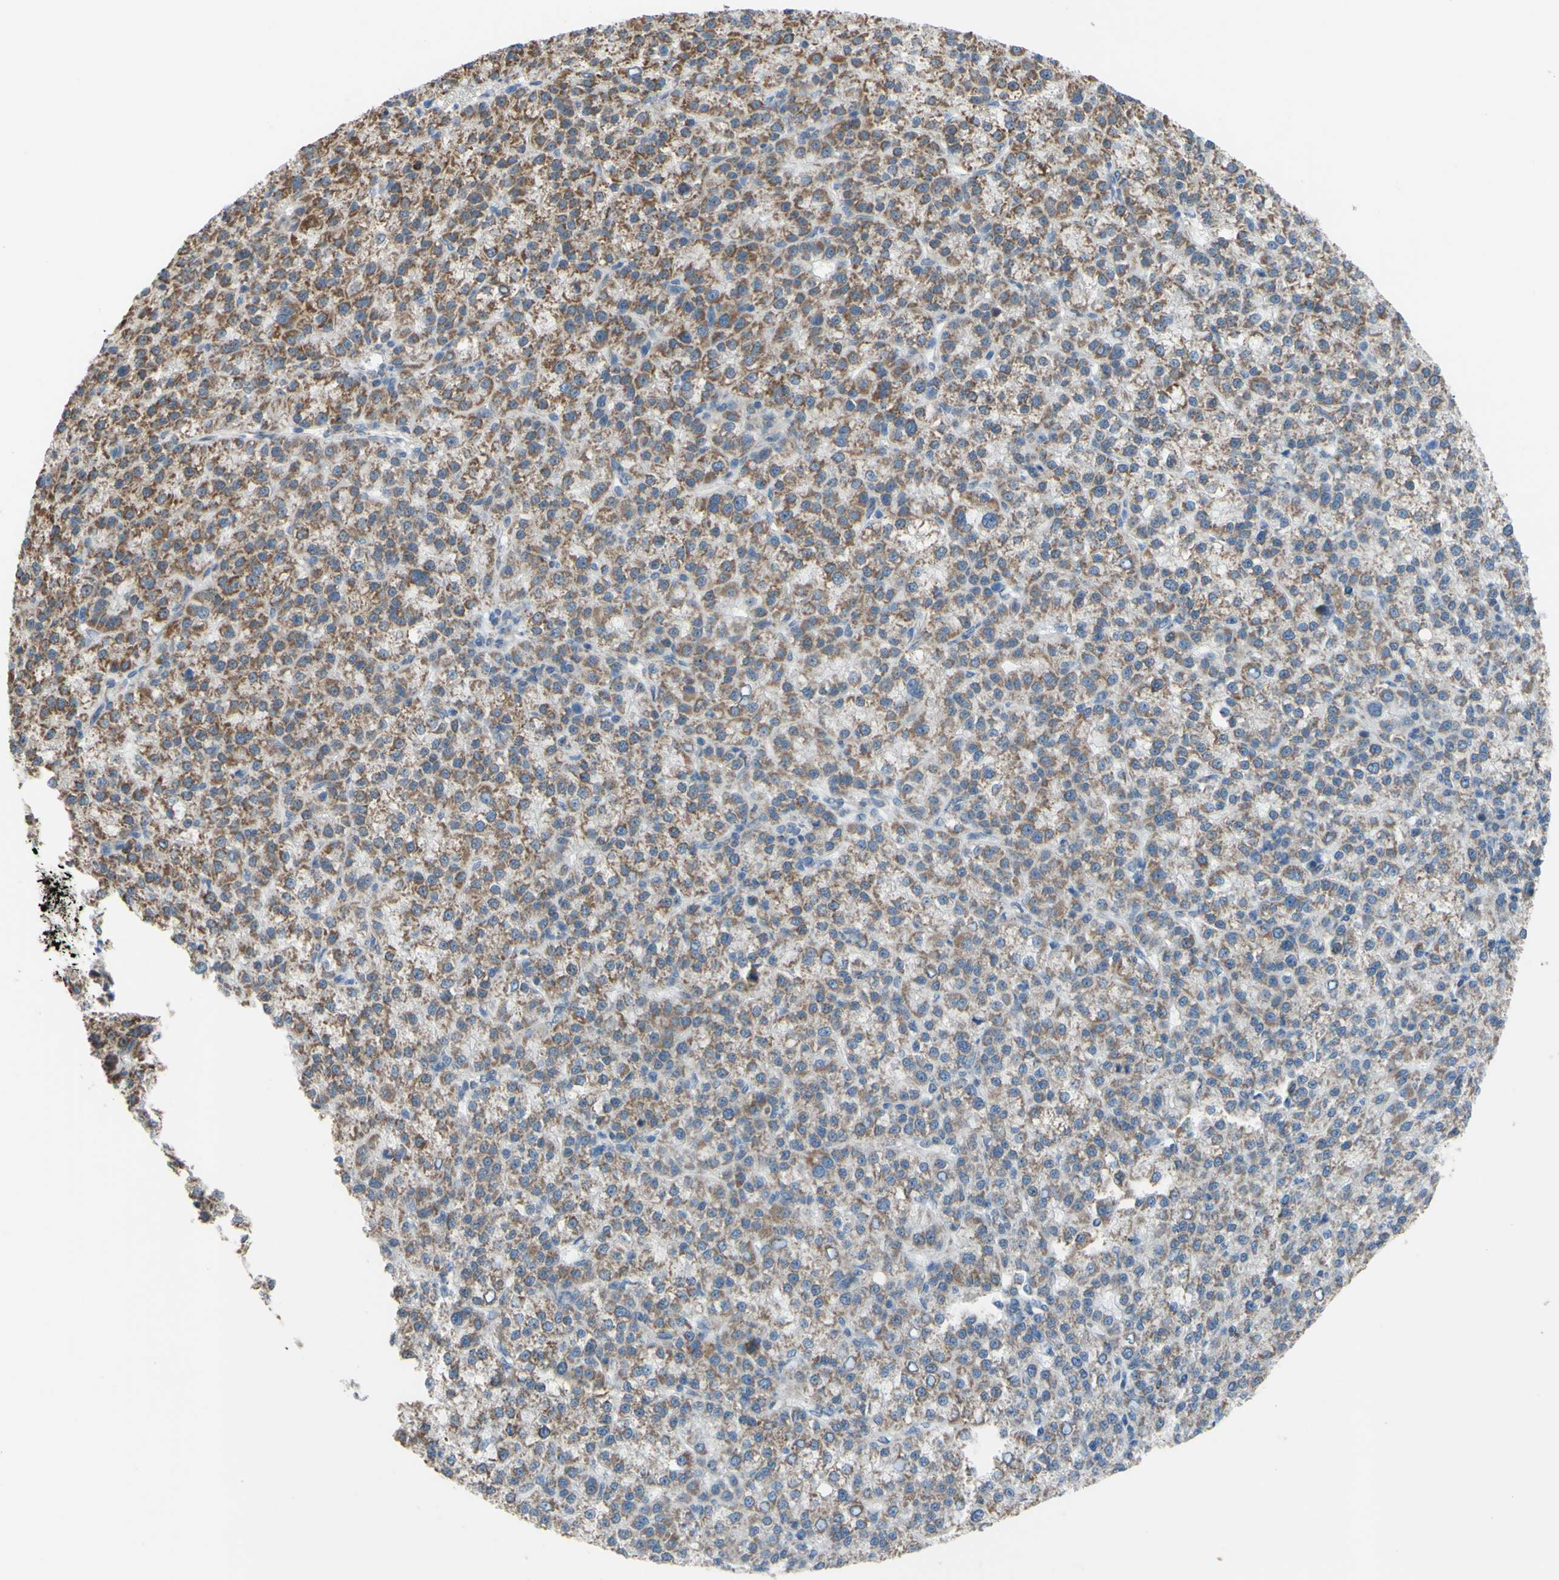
{"staining": {"intensity": "weak", "quantity": "25%-75%", "location": "cytoplasmic/membranous"}, "tissue": "liver cancer", "cell_type": "Tumor cells", "image_type": "cancer", "snomed": [{"axis": "morphology", "description": "Carcinoma, Hepatocellular, NOS"}, {"axis": "topography", "description": "Liver"}], "caption": "This micrograph displays hepatocellular carcinoma (liver) stained with immunohistochemistry to label a protein in brown. The cytoplasmic/membranous of tumor cells show weak positivity for the protein. Nuclei are counter-stained blue.", "gene": "GLT8D1", "patient": {"sex": "female", "age": 58}}